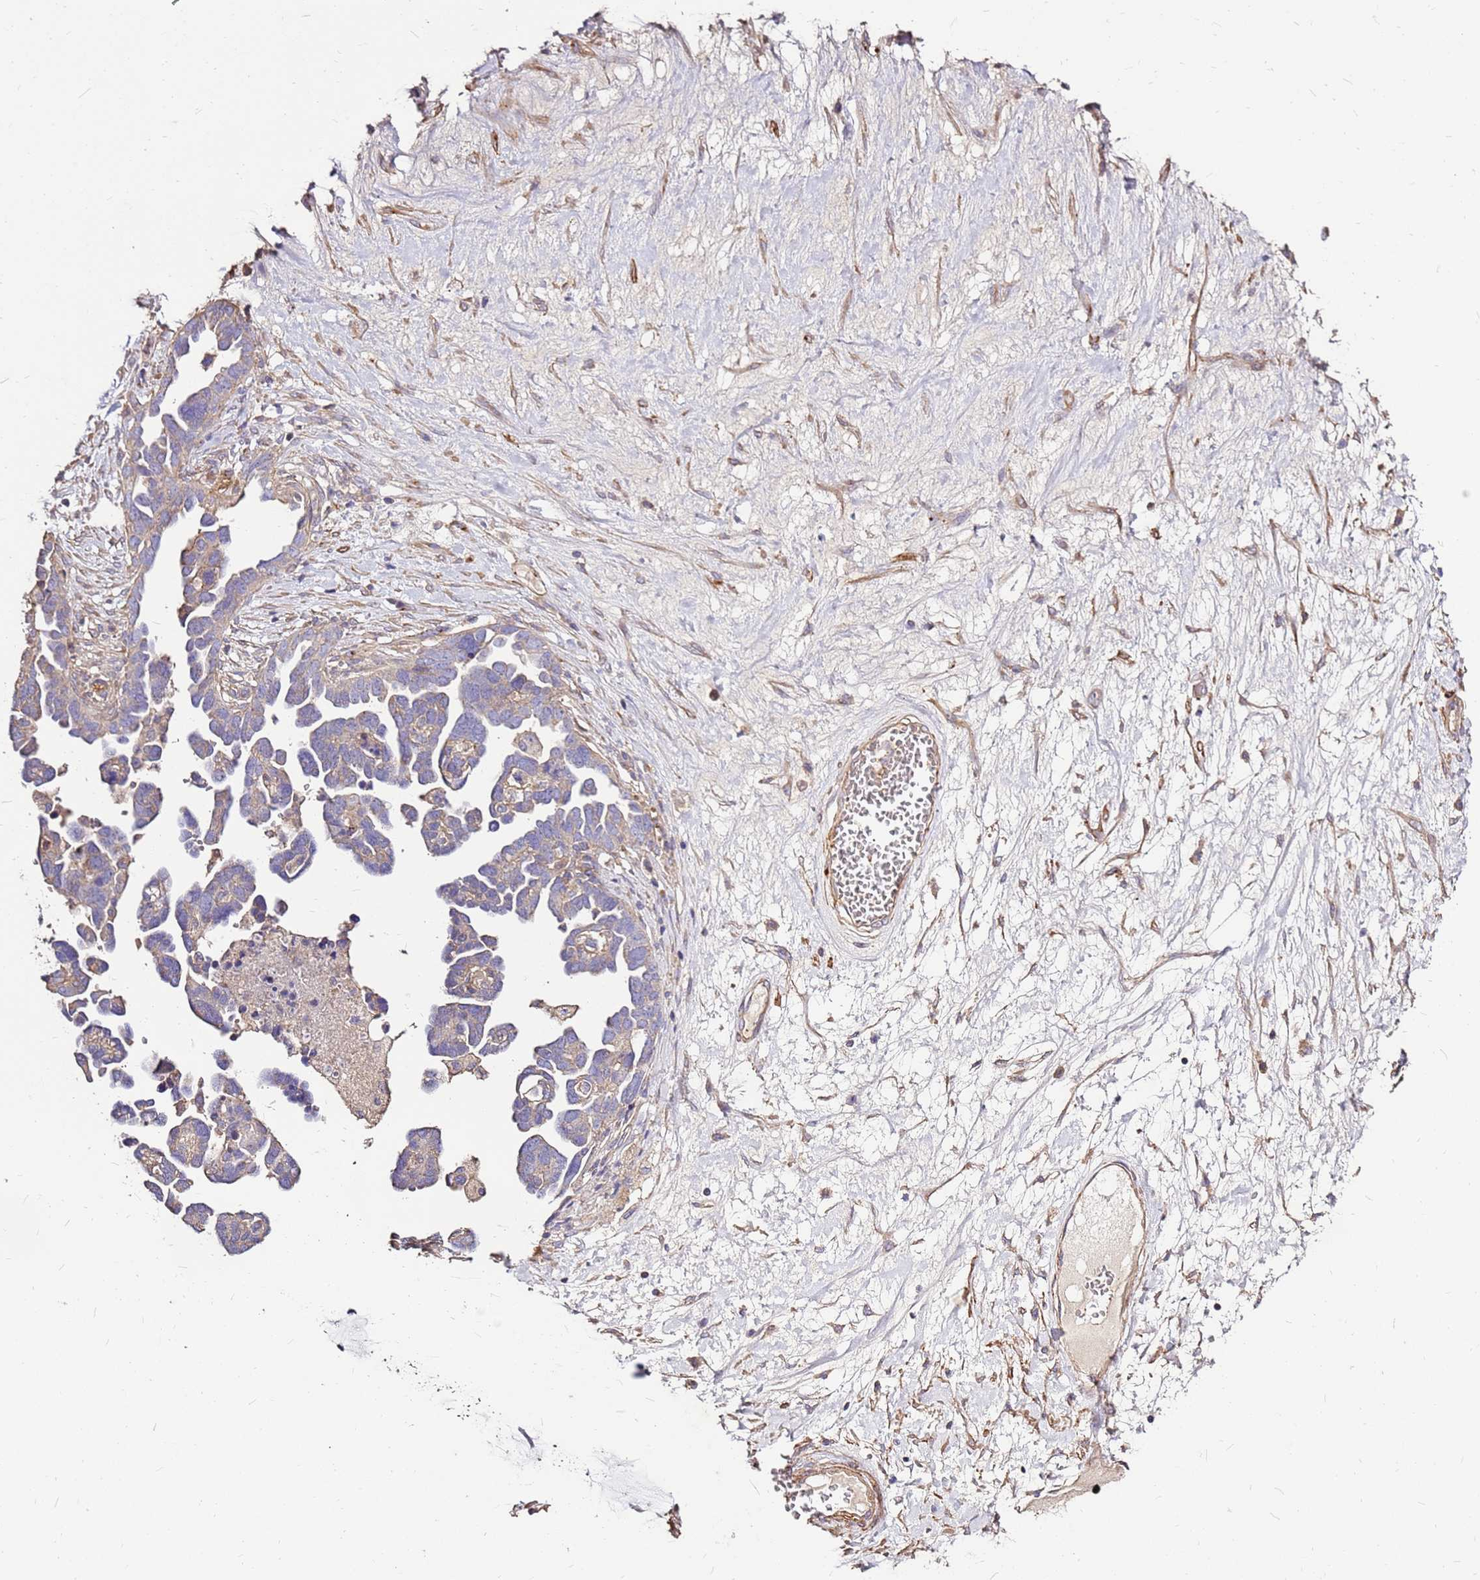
{"staining": {"intensity": "weak", "quantity": "<25%", "location": "cytoplasmic/membranous"}, "tissue": "ovarian cancer", "cell_type": "Tumor cells", "image_type": "cancer", "snomed": [{"axis": "morphology", "description": "Cystadenocarcinoma, serous, NOS"}, {"axis": "topography", "description": "Ovary"}], "caption": "Serous cystadenocarcinoma (ovarian) was stained to show a protein in brown. There is no significant positivity in tumor cells.", "gene": "EXD3", "patient": {"sex": "female", "age": 54}}